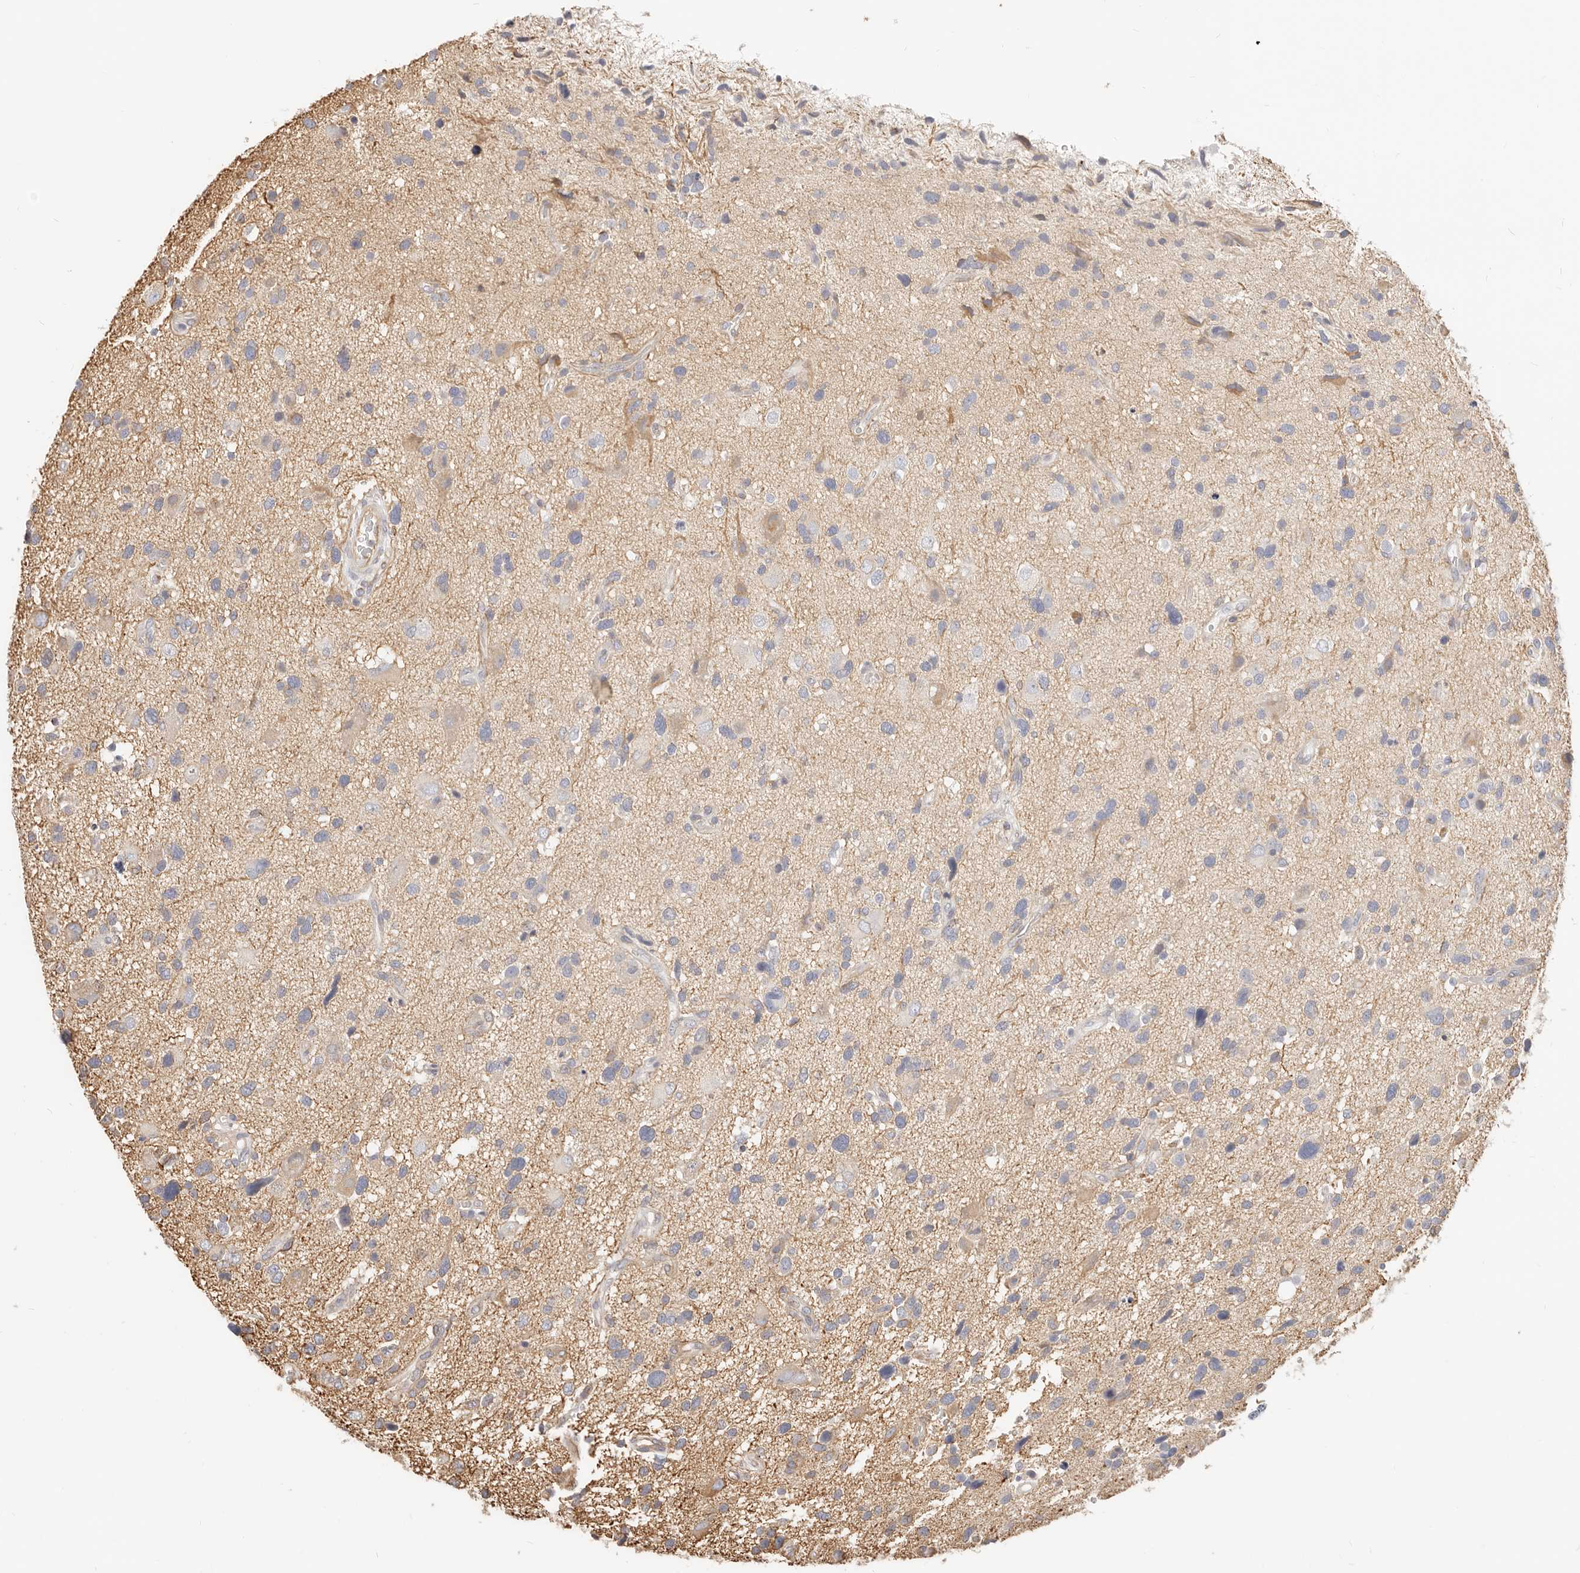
{"staining": {"intensity": "negative", "quantity": "none", "location": "none"}, "tissue": "glioma", "cell_type": "Tumor cells", "image_type": "cancer", "snomed": [{"axis": "morphology", "description": "Glioma, malignant, High grade"}, {"axis": "topography", "description": "Brain"}], "caption": "An image of glioma stained for a protein displays no brown staining in tumor cells. (IHC, brightfield microscopy, high magnification).", "gene": "DTNBP1", "patient": {"sex": "male", "age": 33}}